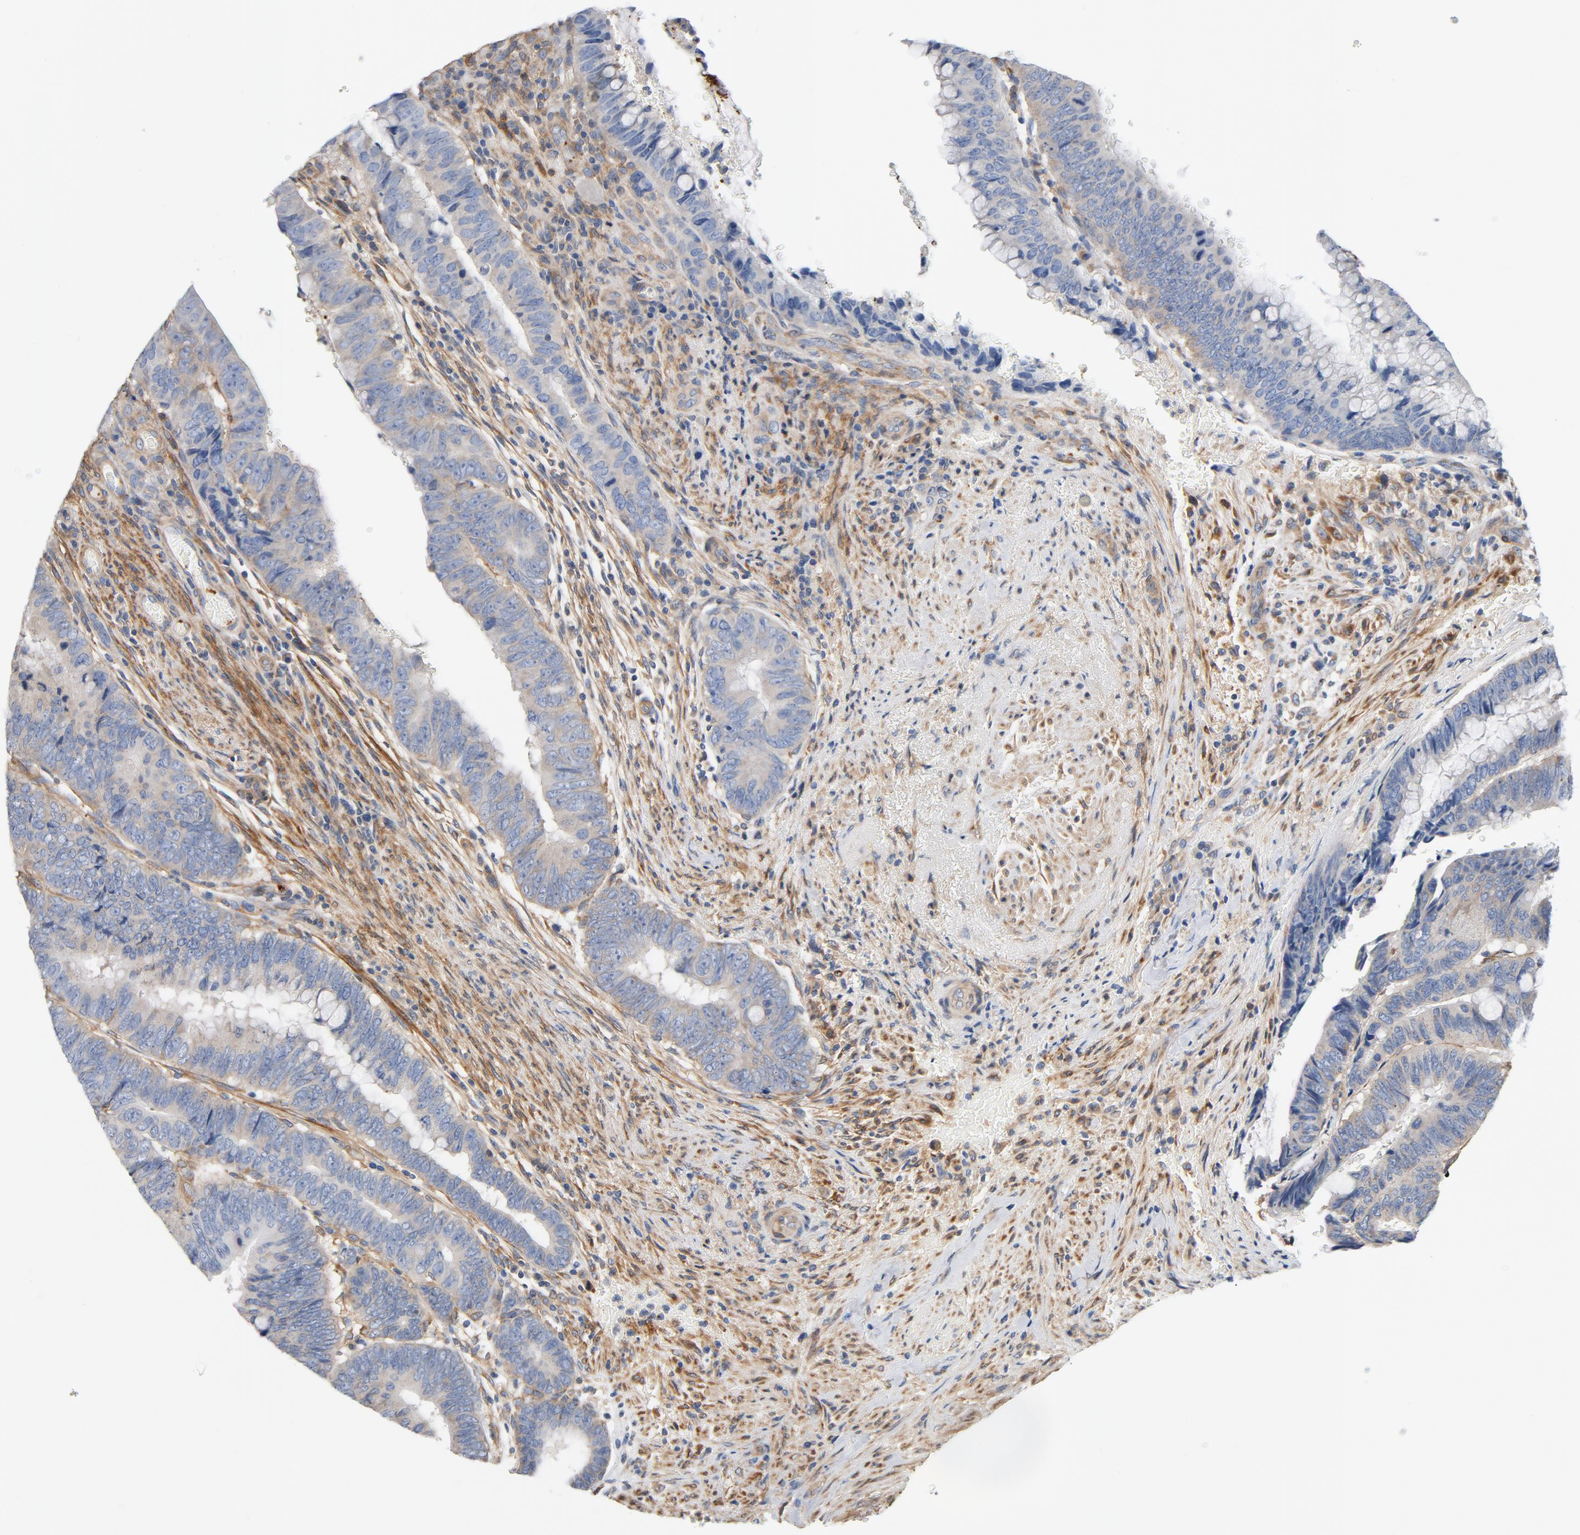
{"staining": {"intensity": "negative", "quantity": "none", "location": "none"}, "tissue": "colorectal cancer", "cell_type": "Tumor cells", "image_type": "cancer", "snomed": [{"axis": "morphology", "description": "Normal tissue, NOS"}, {"axis": "morphology", "description": "Adenocarcinoma, NOS"}, {"axis": "topography", "description": "Rectum"}], "caption": "Tumor cells are negative for brown protein staining in adenocarcinoma (colorectal).", "gene": "ILK", "patient": {"sex": "male", "age": 92}}